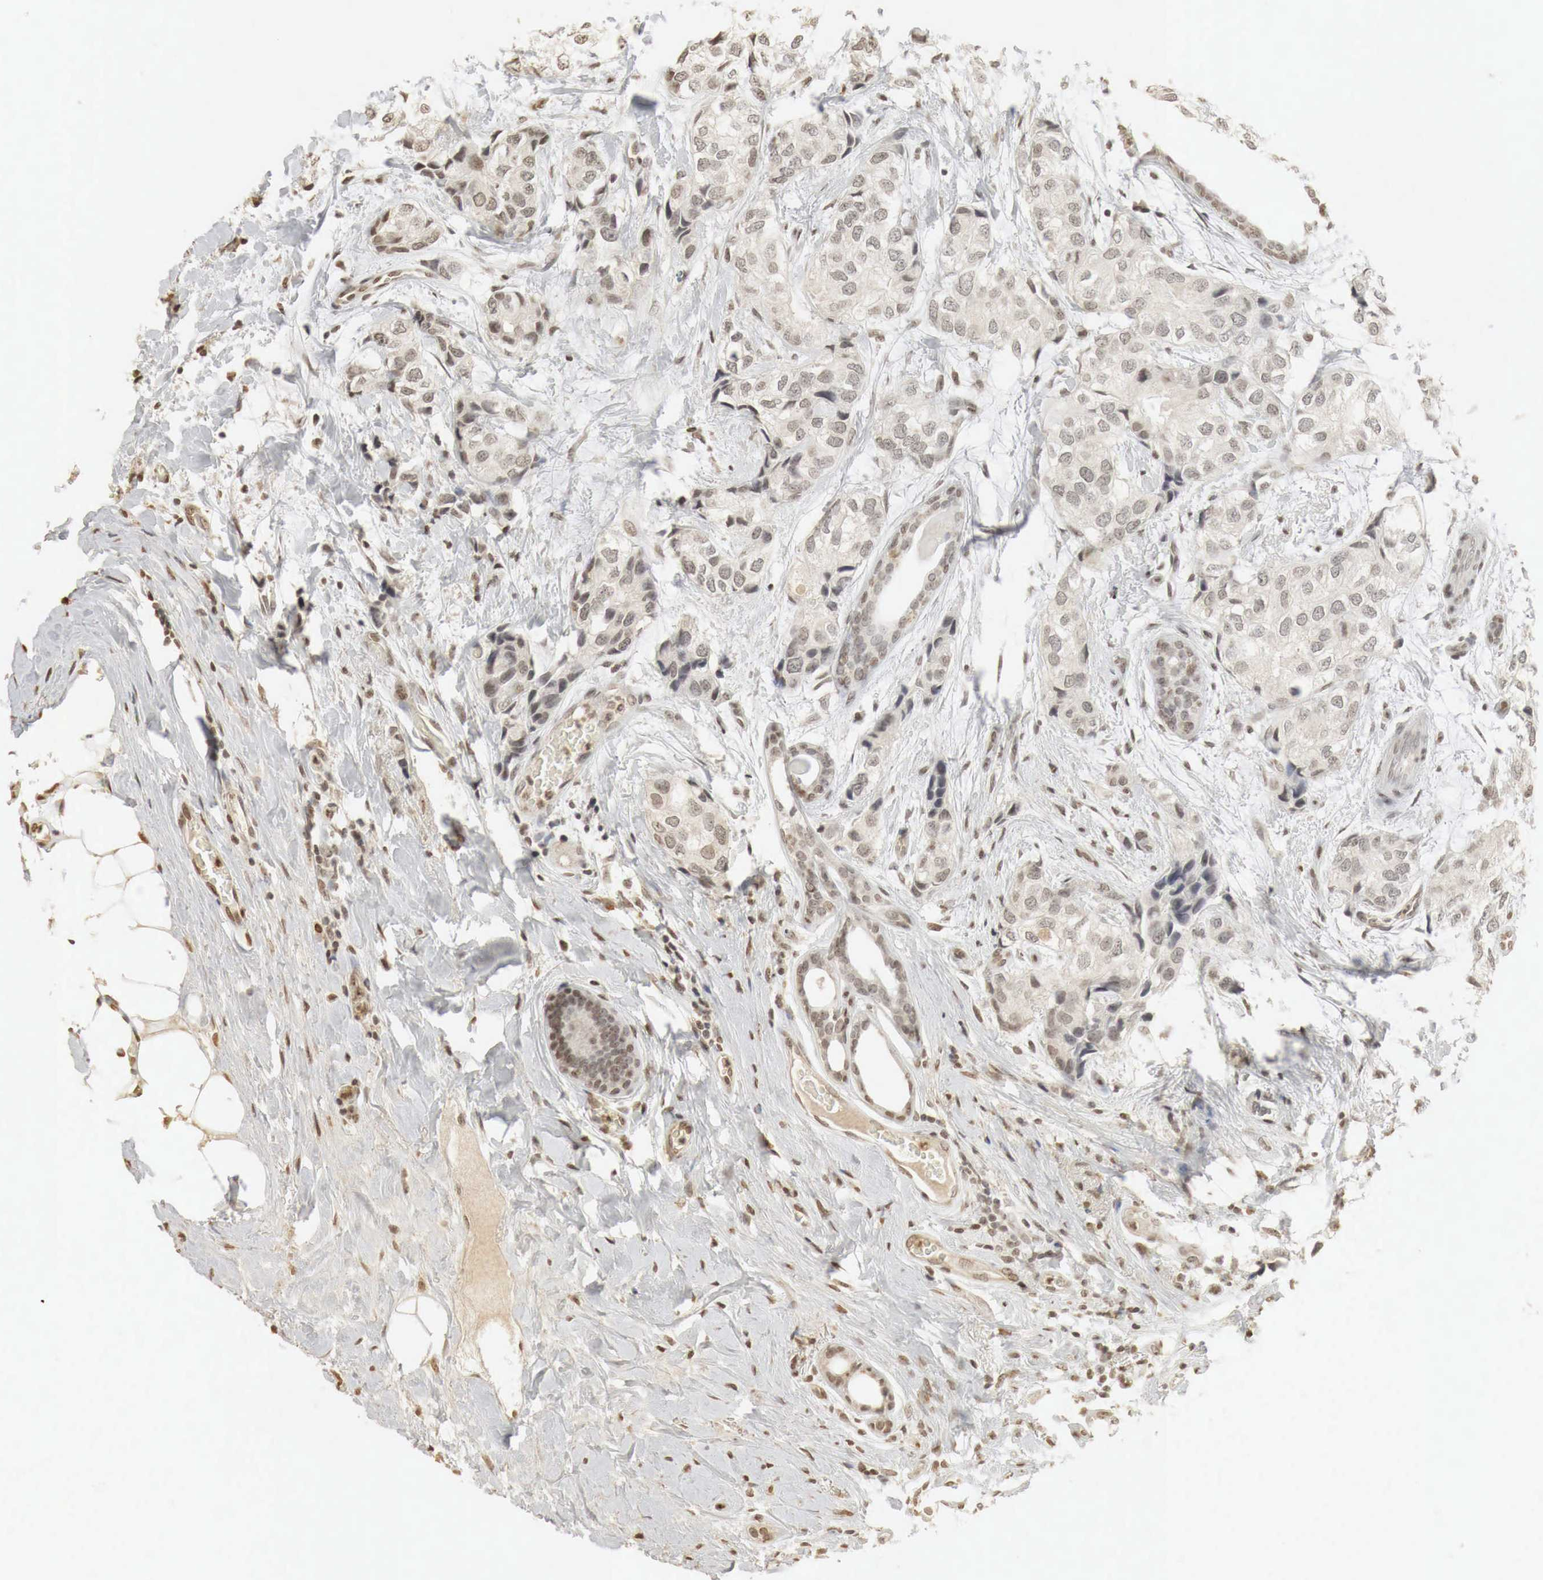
{"staining": {"intensity": "weak", "quantity": "25%-75%", "location": "cytoplasmic/membranous,nuclear"}, "tissue": "breast cancer", "cell_type": "Tumor cells", "image_type": "cancer", "snomed": [{"axis": "morphology", "description": "Duct carcinoma"}, {"axis": "topography", "description": "Breast"}], "caption": "About 25%-75% of tumor cells in breast cancer (invasive ductal carcinoma) display weak cytoplasmic/membranous and nuclear protein staining as visualized by brown immunohistochemical staining.", "gene": "ERBB4", "patient": {"sex": "female", "age": 68}}